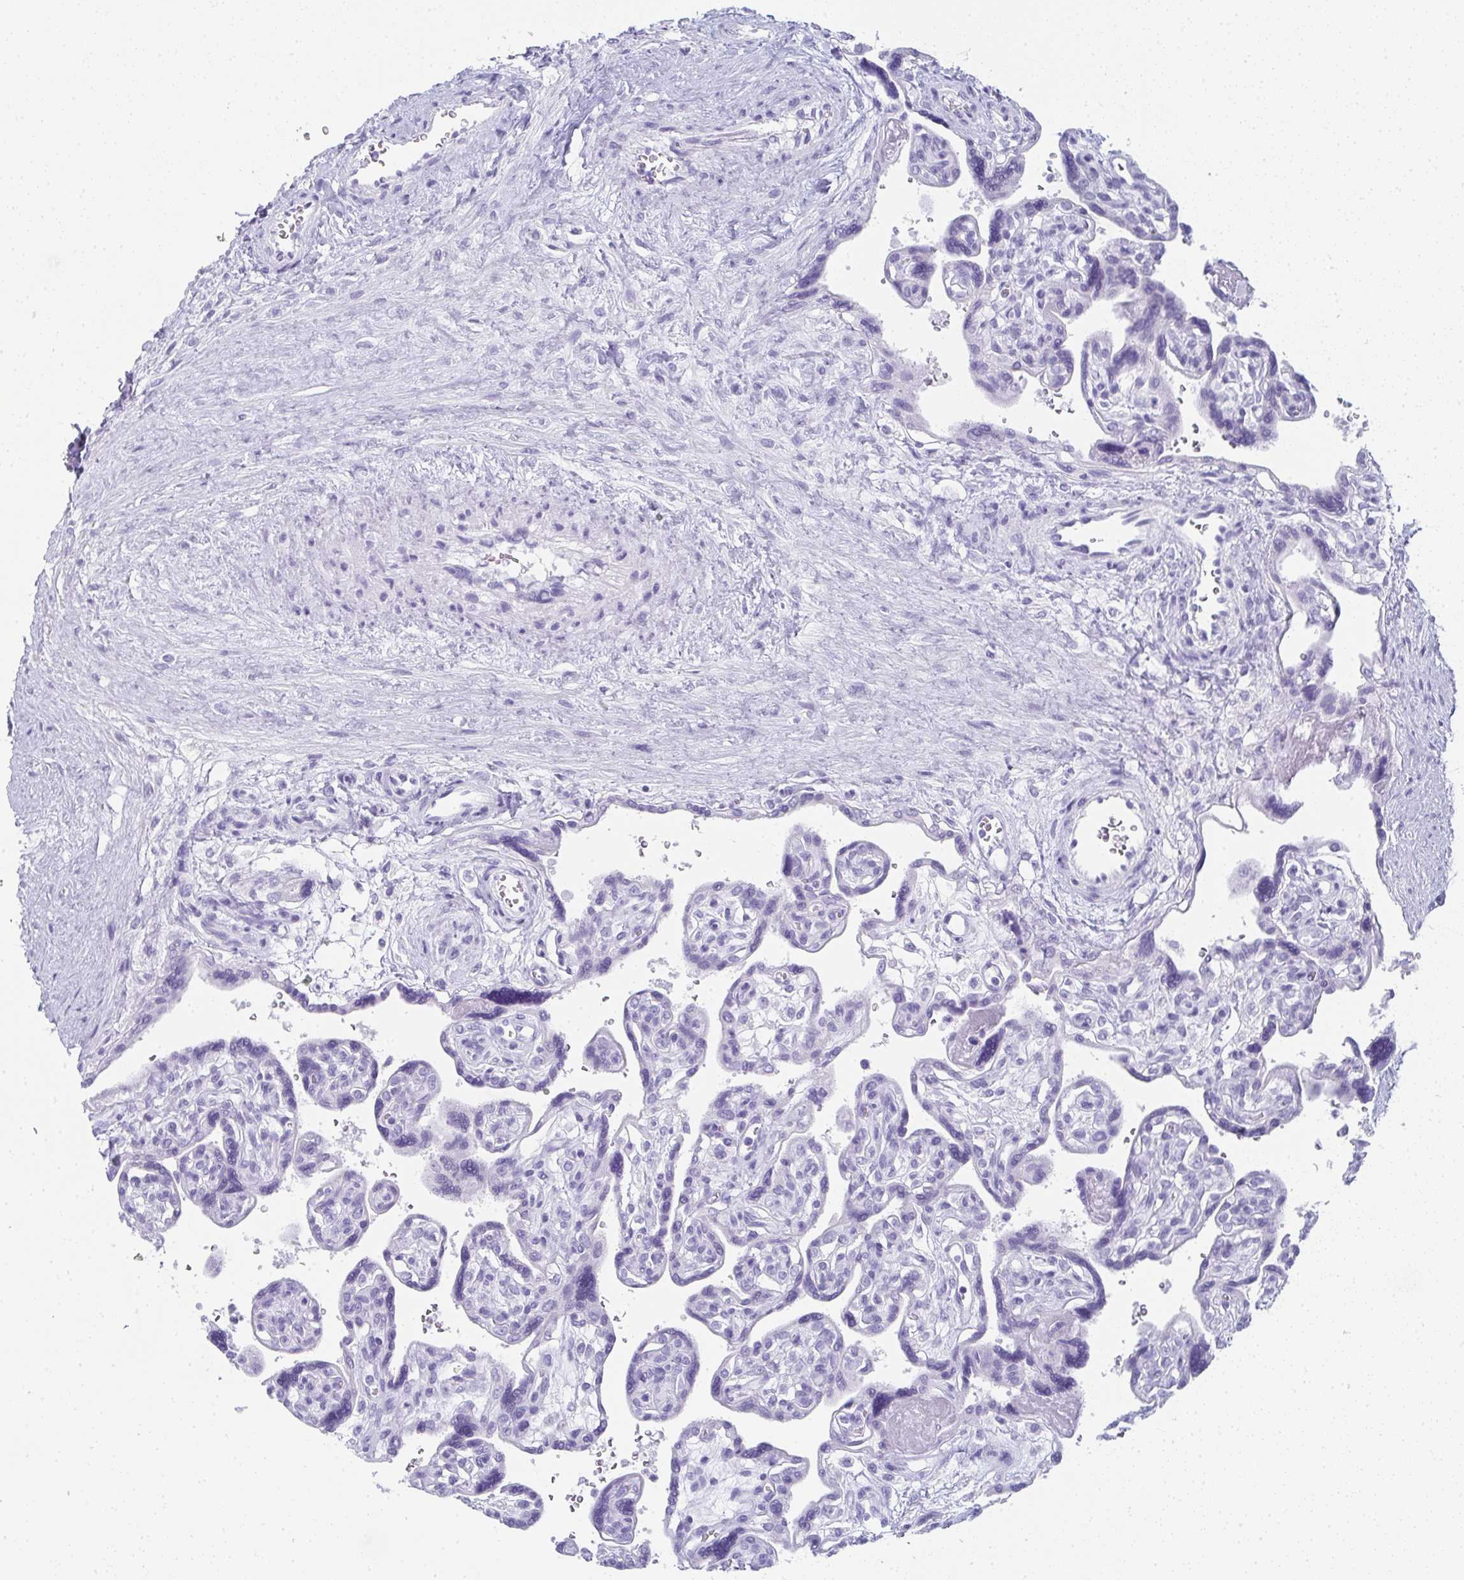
{"staining": {"intensity": "negative", "quantity": "none", "location": "none"}, "tissue": "placenta", "cell_type": "Decidual cells", "image_type": "normal", "snomed": [{"axis": "morphology", "description": "Normal tissue, NOS"}, {"axis": "topography", "description": "Placenta"}], "caption": "DAB immunohistochemical staining of benign human placenta exhibits no significant staining in decidual cells.", "gene": "SYCP1", "patient": {"sex": "female", "age": 39}}